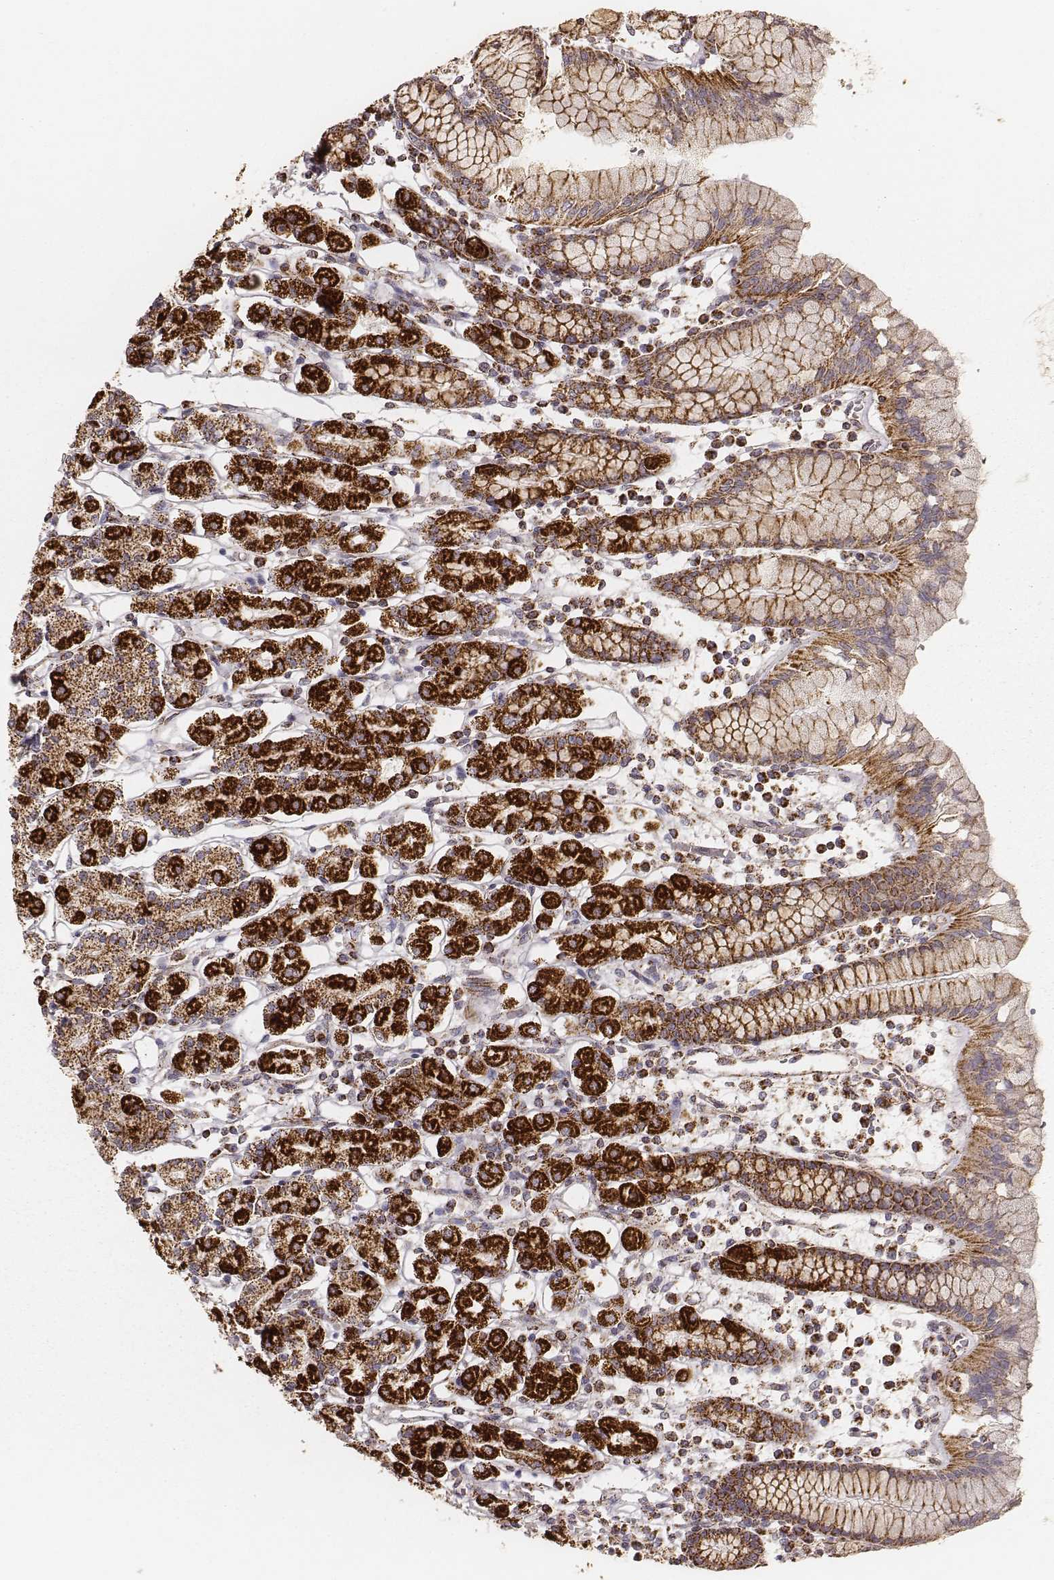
{"staining": {"intensity": "strong", "quantity": ">75%", "location": "cytoplasmic/membranous"}, "tissue": "stomach", "cell_type": "Glandular cells", "image_type": "normal", "snomed": [{"axis": "morphology", "description": "Normal tissue, NOS"}, {"axis": "topography", "description": "Stomach, upper"}, {"axis": "topography", "description": "Stomach"}], "caption": "Strong cytoplasmic/membranous staining is appreciated in approximately >75% of glandular cells in normal stomach. Nuclei are stained in blue.", "gene": "CS", "patient": {"sex": "male", "age": 62}}